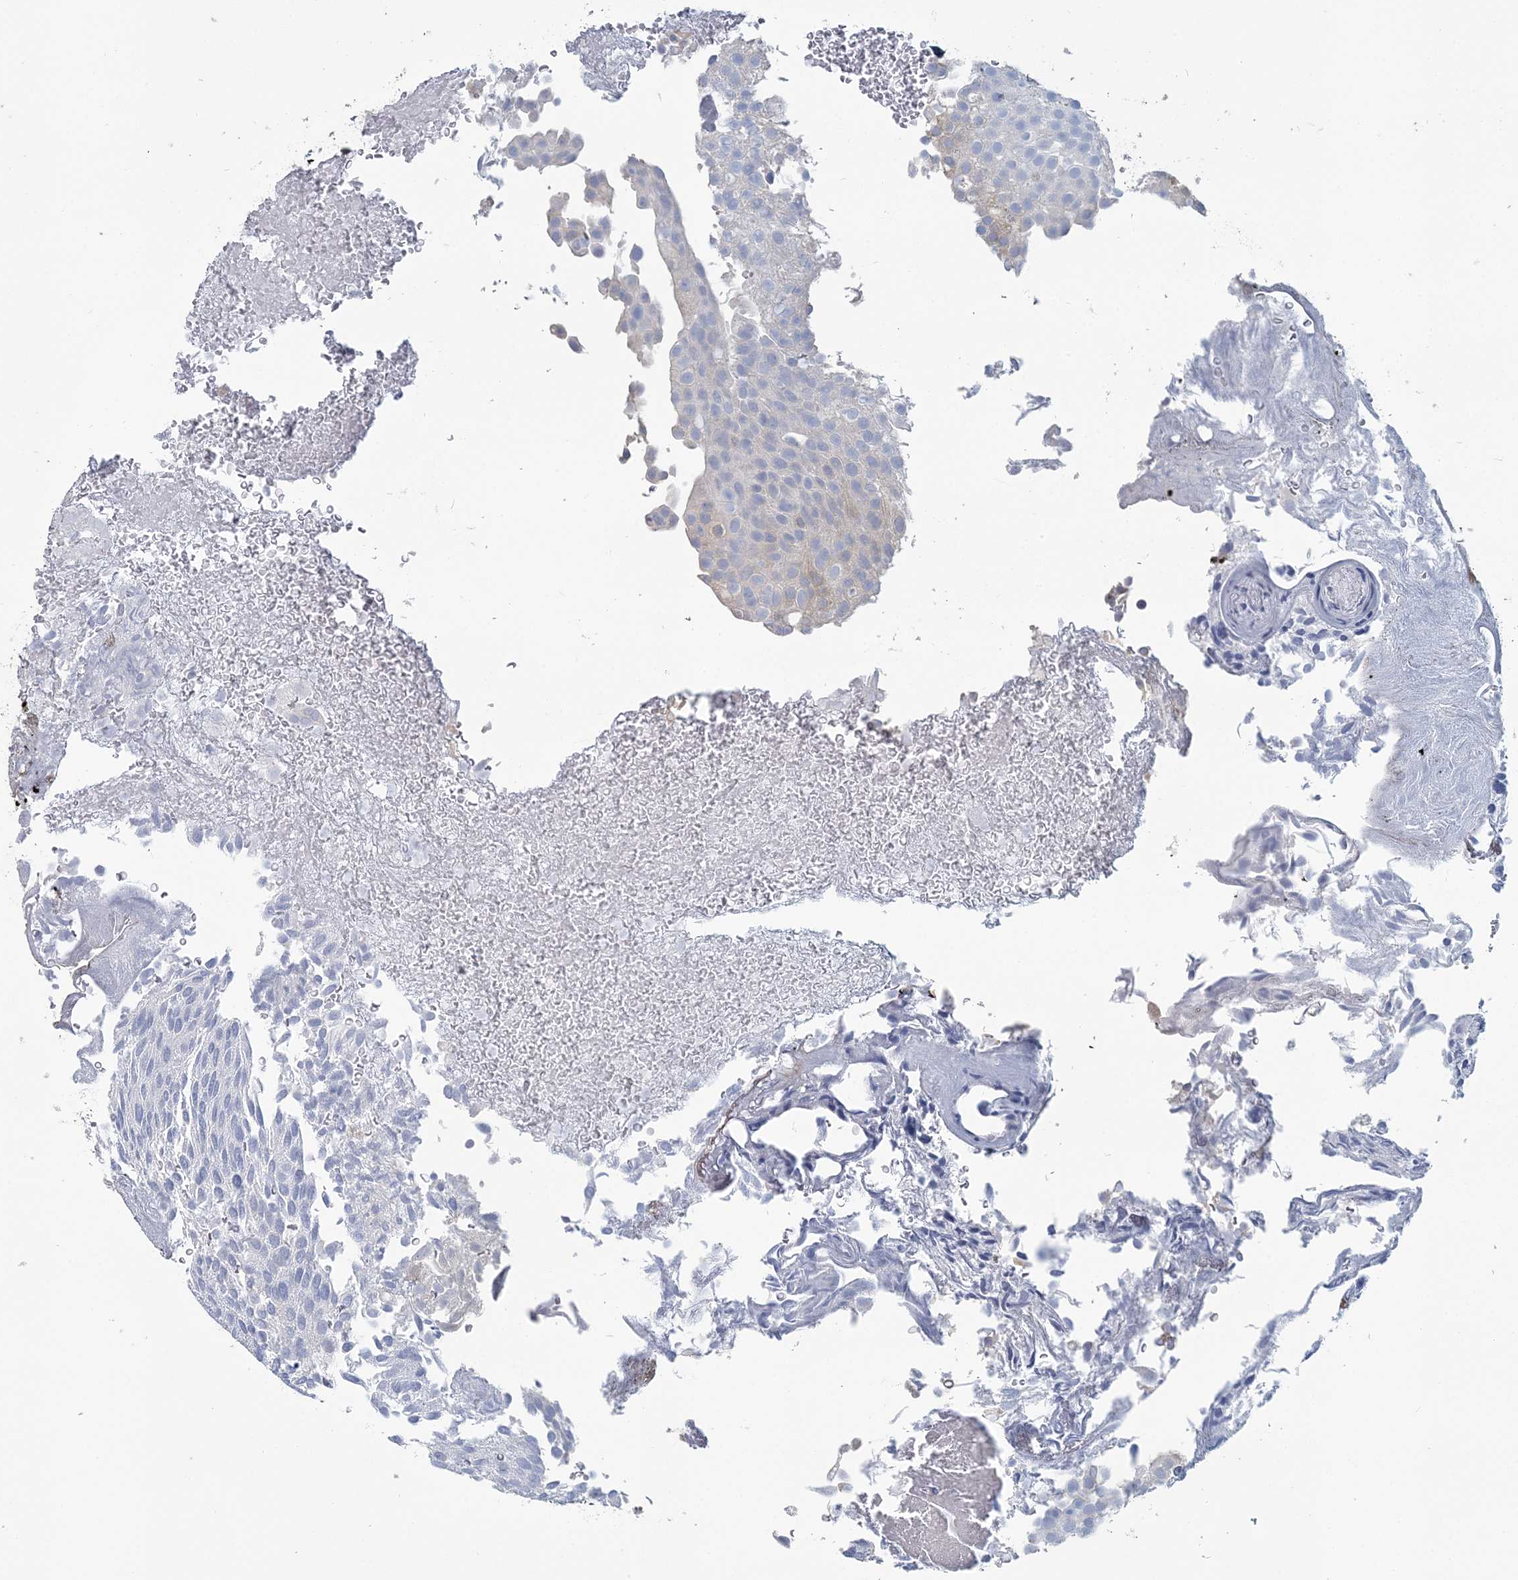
{"staining": {"intensity": "negative", "quantity": "none", "location": "none"}, "tissue": "urothelial cancer", "cell_type": "Tumor cells", "image_type": "cancer", "snomed": [{"axis": "morphology", "description": "Urothelial carcinoma, Low grade"}, {"axis": "topography", "description": "Urinary bladder"}], "caption": "IHC photomicrograph of urothelial cancer stained for a protein (brown), which exhibits no positivity in tumor cells.", "gene": "CMBL", "patient": {"sex": "male", "age": 78}}